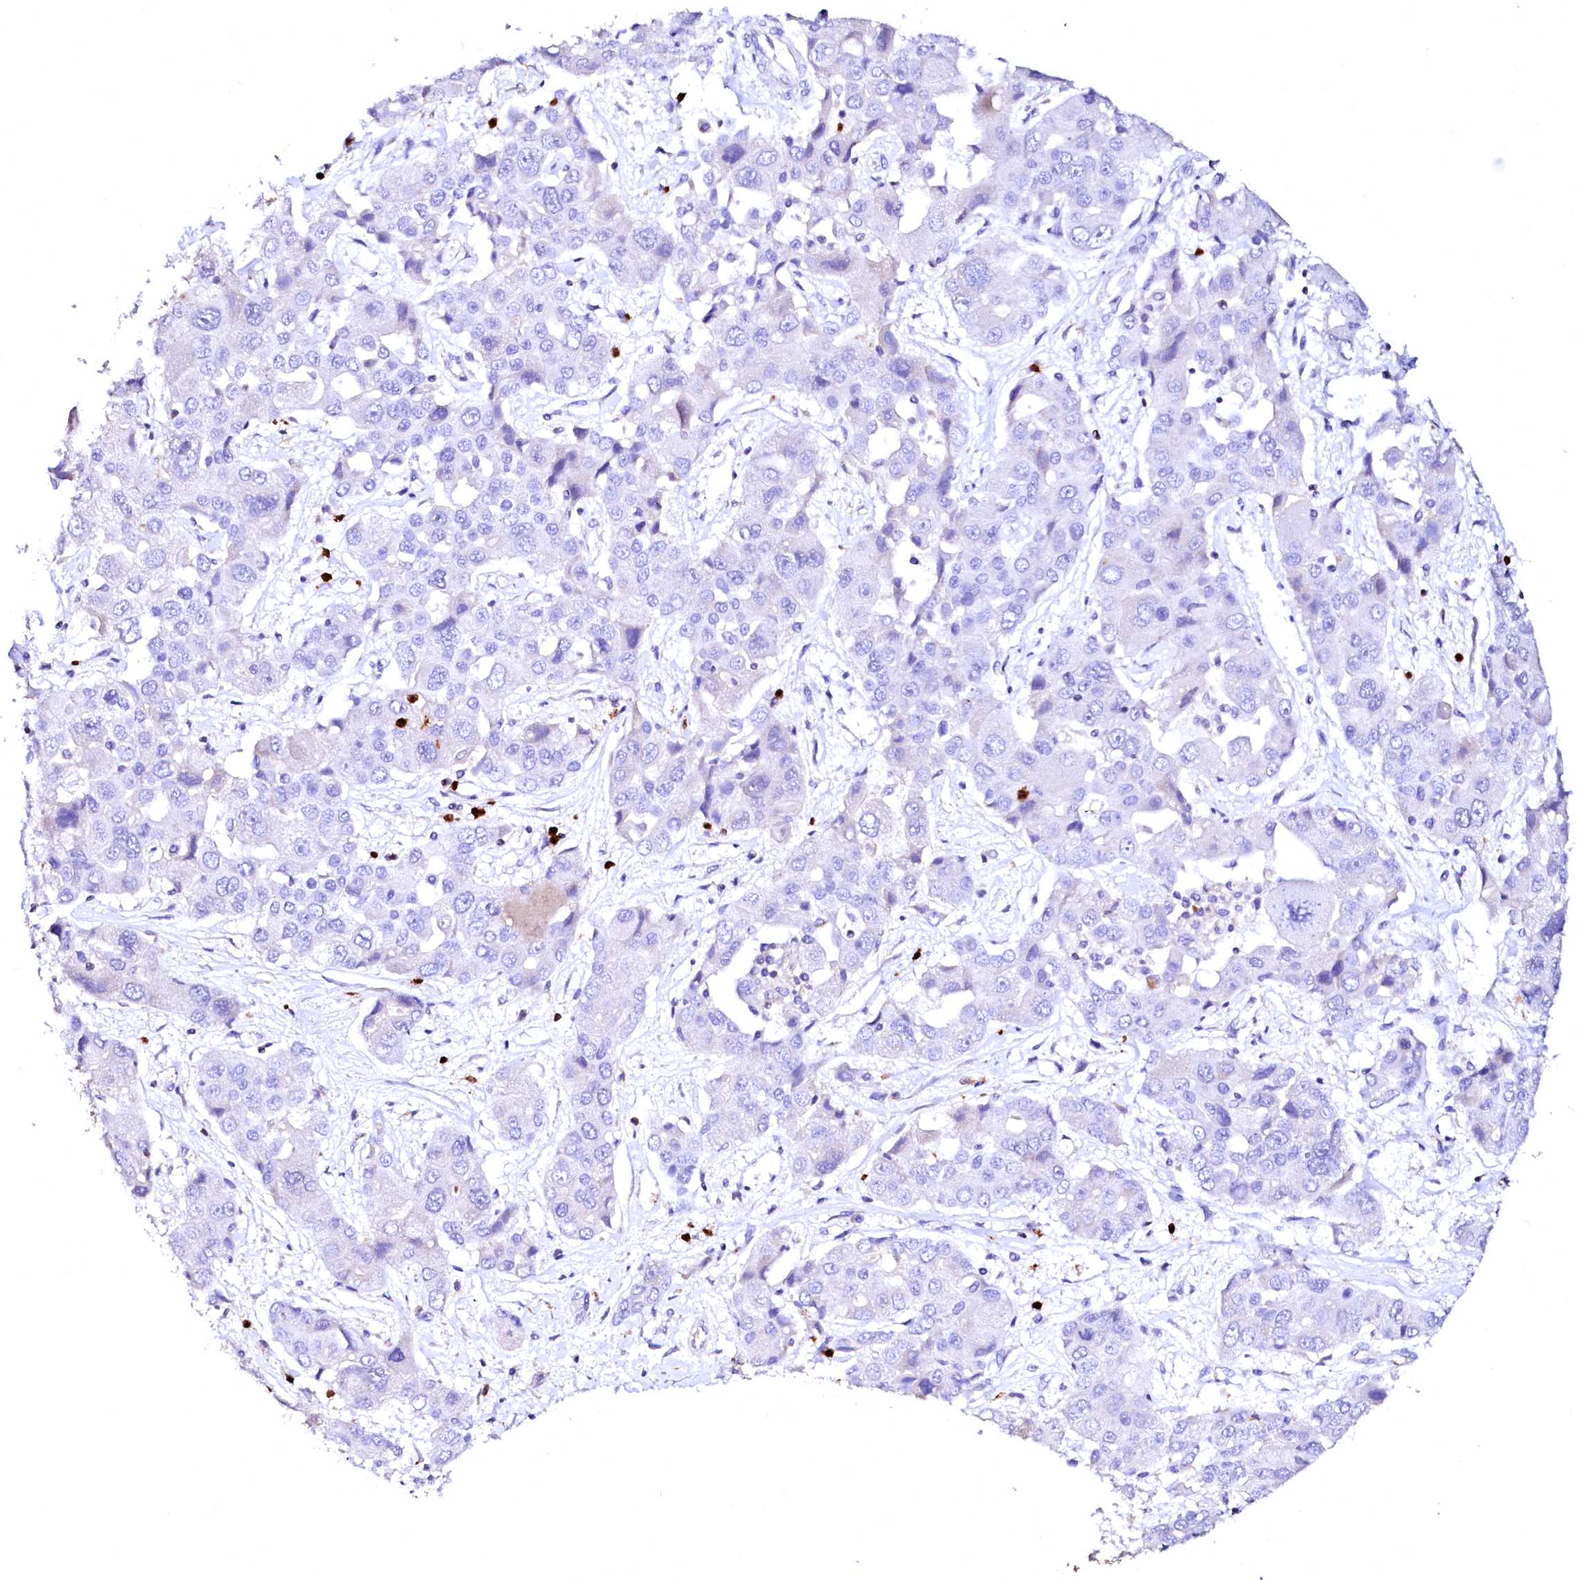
{"staining": {"intensity": "negative", "quantity": "none", "location": "none"}, "tissue": "liver cancer", "cell_type": "Tumor cells", "image_type": "cancer", "snomed": [{"axis": "morphology", "description": "Cholangiocarcinoma"}, {"axis": "topography", "description": "Liver"}], "caption": "This is an immunohistochemistry (IHC) histopathology image of cholangiocarcinoma (liver). There is no positivity in tumor cells.", "gene": "RAB27A", "patient": {"sex": "male", "age": 67}}